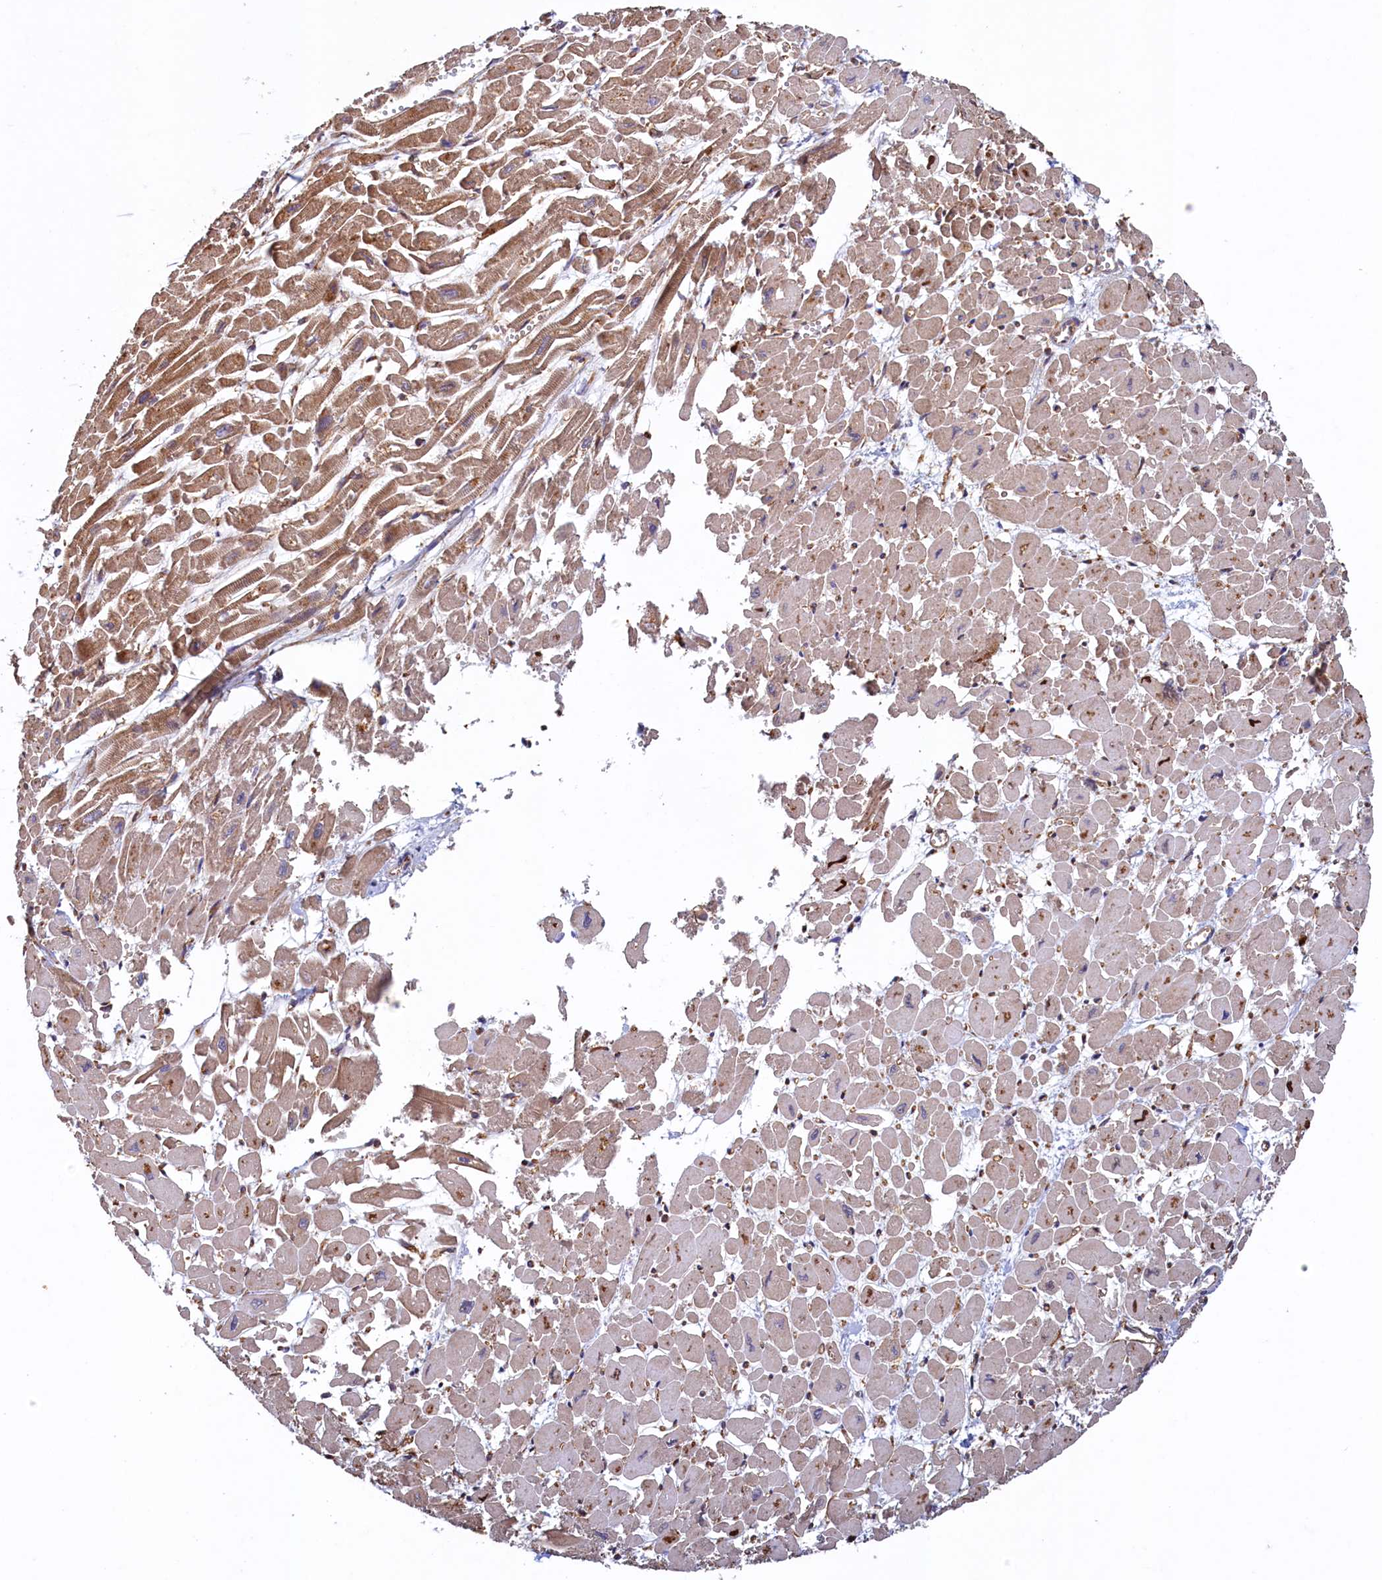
{"staining": {"intensity": "moderate", "quantity": "25%-75%", "location": "cytoplasmic/membranous"}, "tissue": "heart muscle", "cell_type": "Cardiomyocytes", "image_type": "normal", "snomed": [{"axis": "morphology", "description": "Normal tissue, NOS"}, {"axis": "topography", "description": "Heart"}], "caption": "Immunohistochemistry (IHC) histopathology image of normal heart muscle: human heart muscle stained using IHC displays medium levels of moderate protein expression localized specifically in the cytoplasmic/membranous of cardiomyocytes, appearing as a cytoplasmic/membranous brown color.", "gene": "UBE3B", "patient": {"sex": "male", "age": 54}}